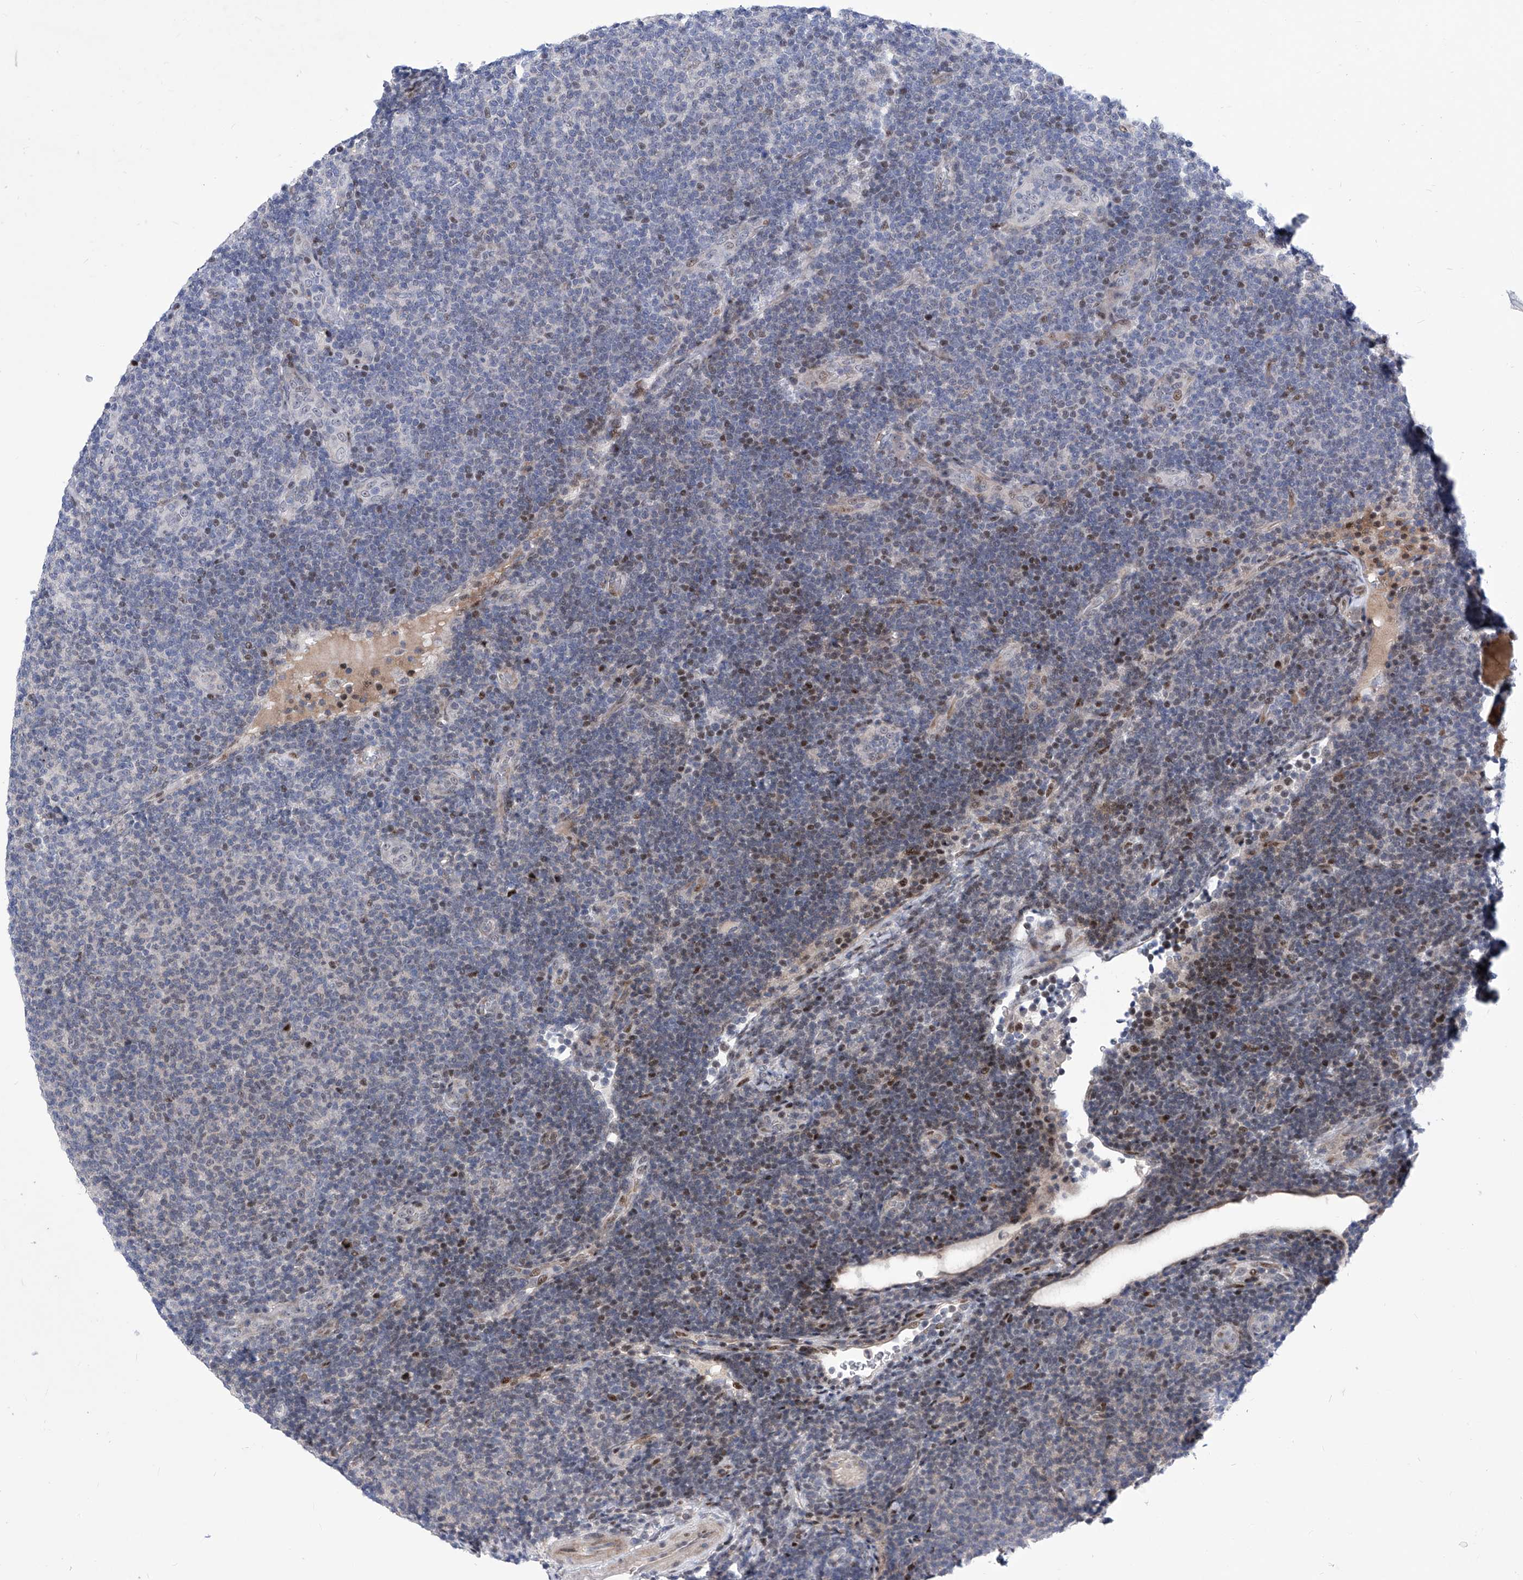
{"staining": {"intensity": "moderate", "quantity": "<25%", "location": "nuclear"}, "tissue": "lymphoma", "cell_type": "Tumor cells", "image_type": "cancer", "snomed": [{"axis": "morphology", "description": "Malignant lymphoma, non-Hodgkin's type, Low grade"}, {"axis": "topography", "description": "Lymph node"}], "caption": "Lymphoma stained with a protein marker exhibits moderate staining in tumor cells.", "gene": "NUFIP1", "patient": {"sex": "male", "age": 66}}